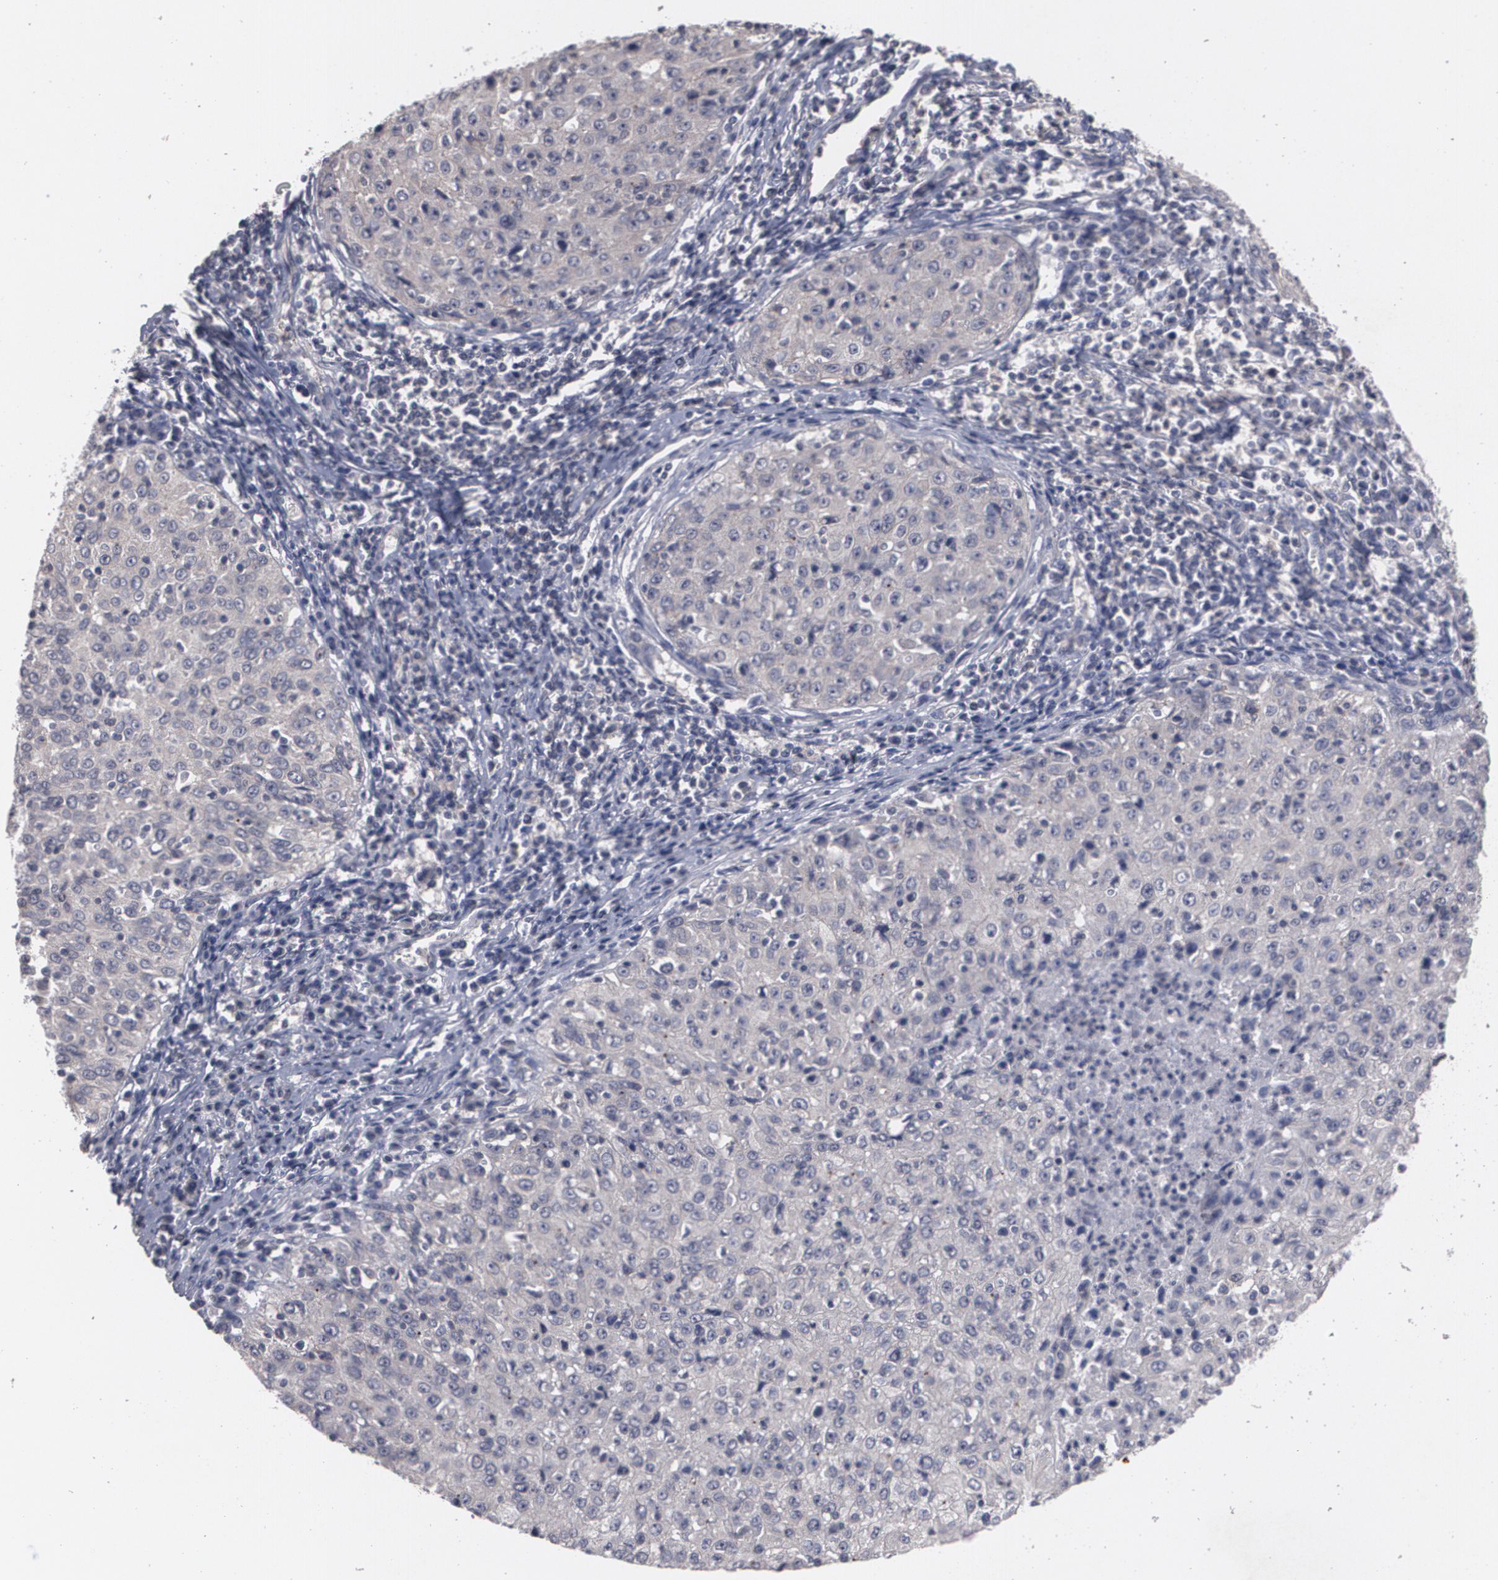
{"staining": {"intensity": "weak", "quantity": ">75%", "location": "cytoplasmic/membranous"}, "tissue": "cervical cancer", "cell_type": "Tumor cells", "image_type": "cancer", "snomed": [{"axis": "morphology", "description": "Squamous cell carcinoma, NOS"}, {"axis": "topography", "description": "Cervix"}], "caption": "High-magnification brightfield microscopy of cervical cancer (squamous cell carcinoma) stained with DAB (3,3'-diaminobenzidine) (brown) and counterstained with hematoxylin (blue). tumor cells exhibit weak cytoplasmic/membranous expression is identified in approximately>75% of cells.", "gene": "ARF6", "patient": {"sex": "female", "age": 27}}